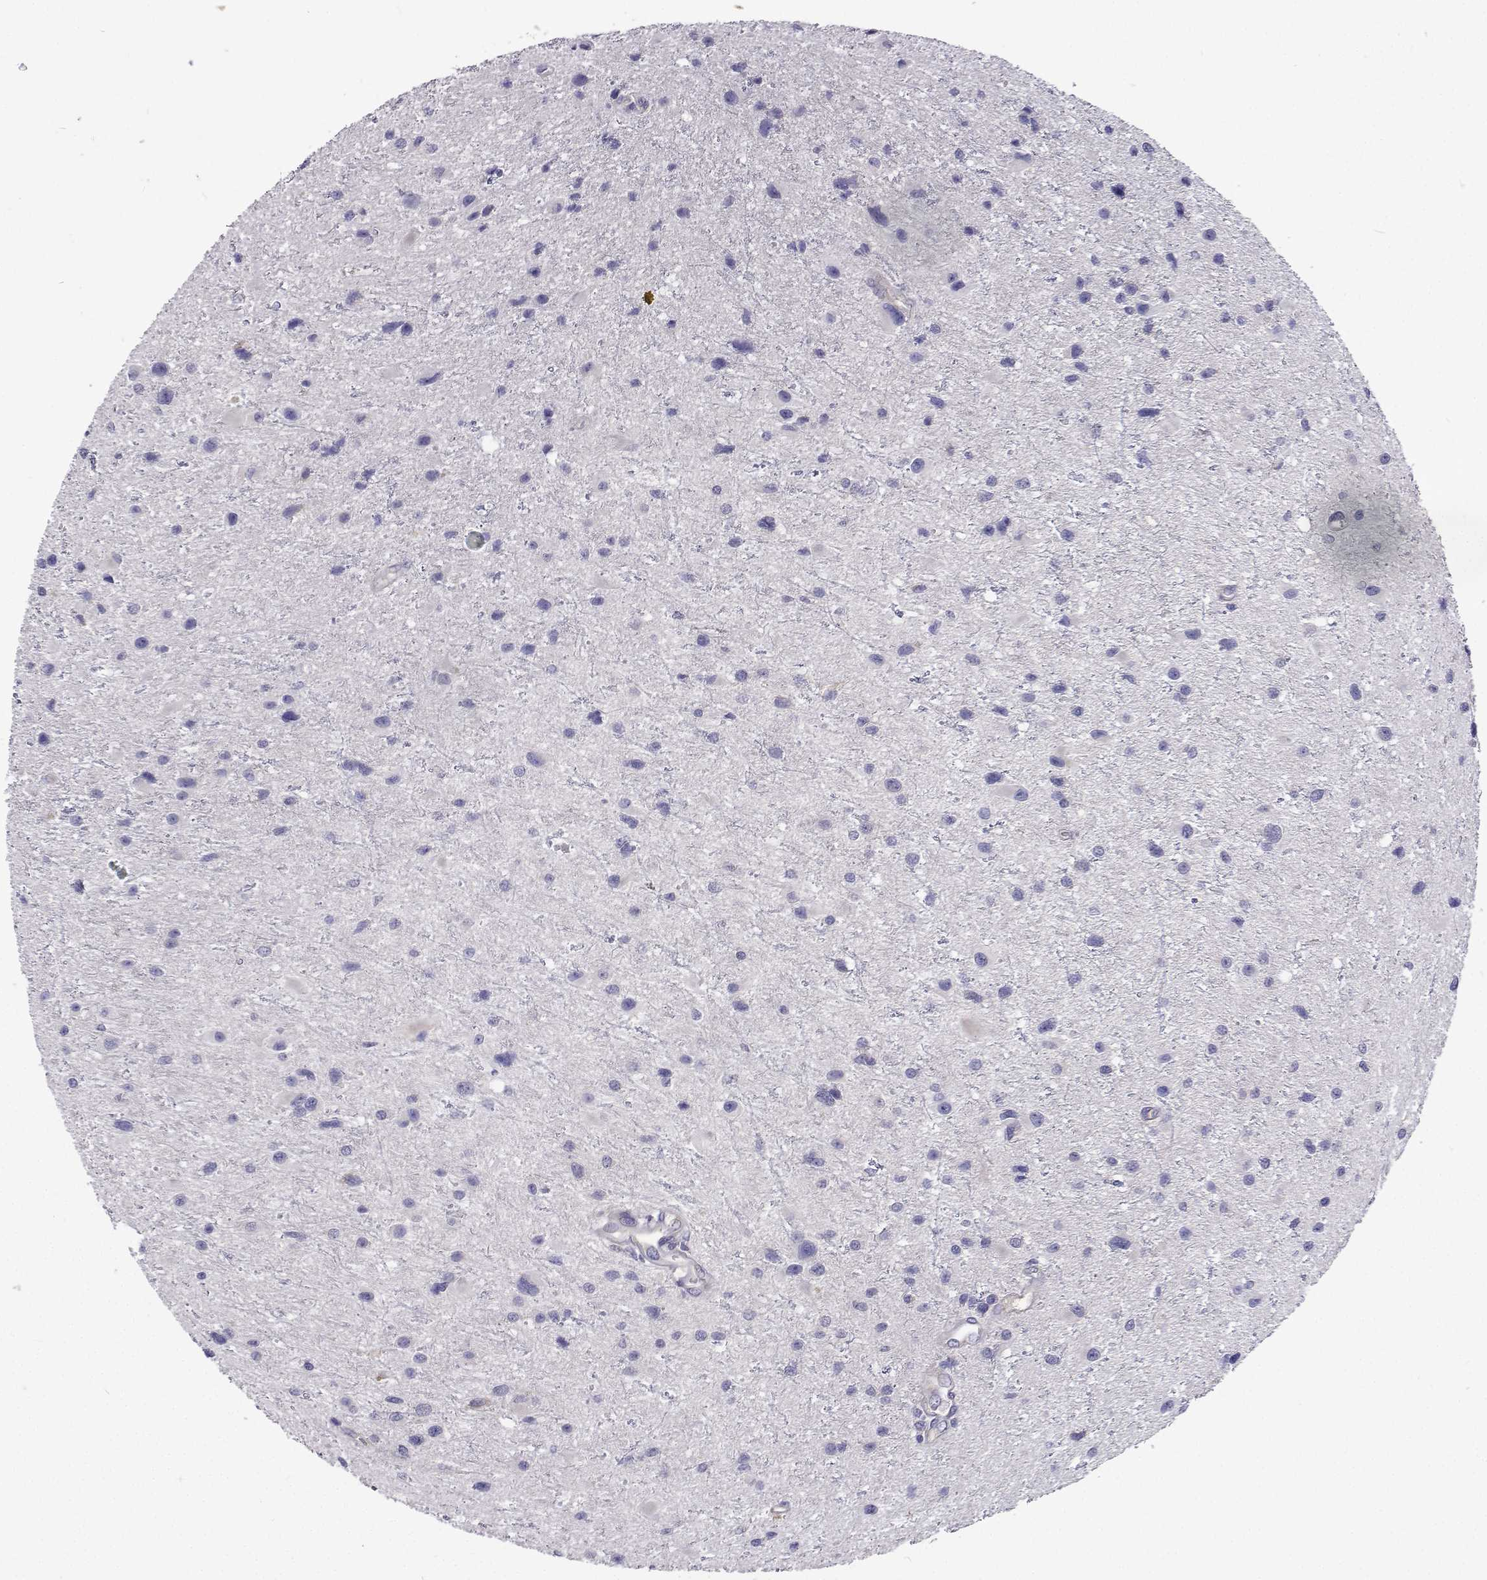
{"staining": {"intensity": "negative", "quantity": "none", "location": "none"}, "tissue": "glioma", "cell_type": "Tumor cells", "image_type": "cancer", "snomed": [{"axis": "morphology", "description": "Glioma, malignant, Low grade"}, {"axis": "topography", "description": "Brain"}], "caption": "This is an immunohistochemistry (IHC) image of human glioma. There is no positivity in tumor cells.", "gene": "LHFPL7", "patient": {"sex": "female", "age": 32}}